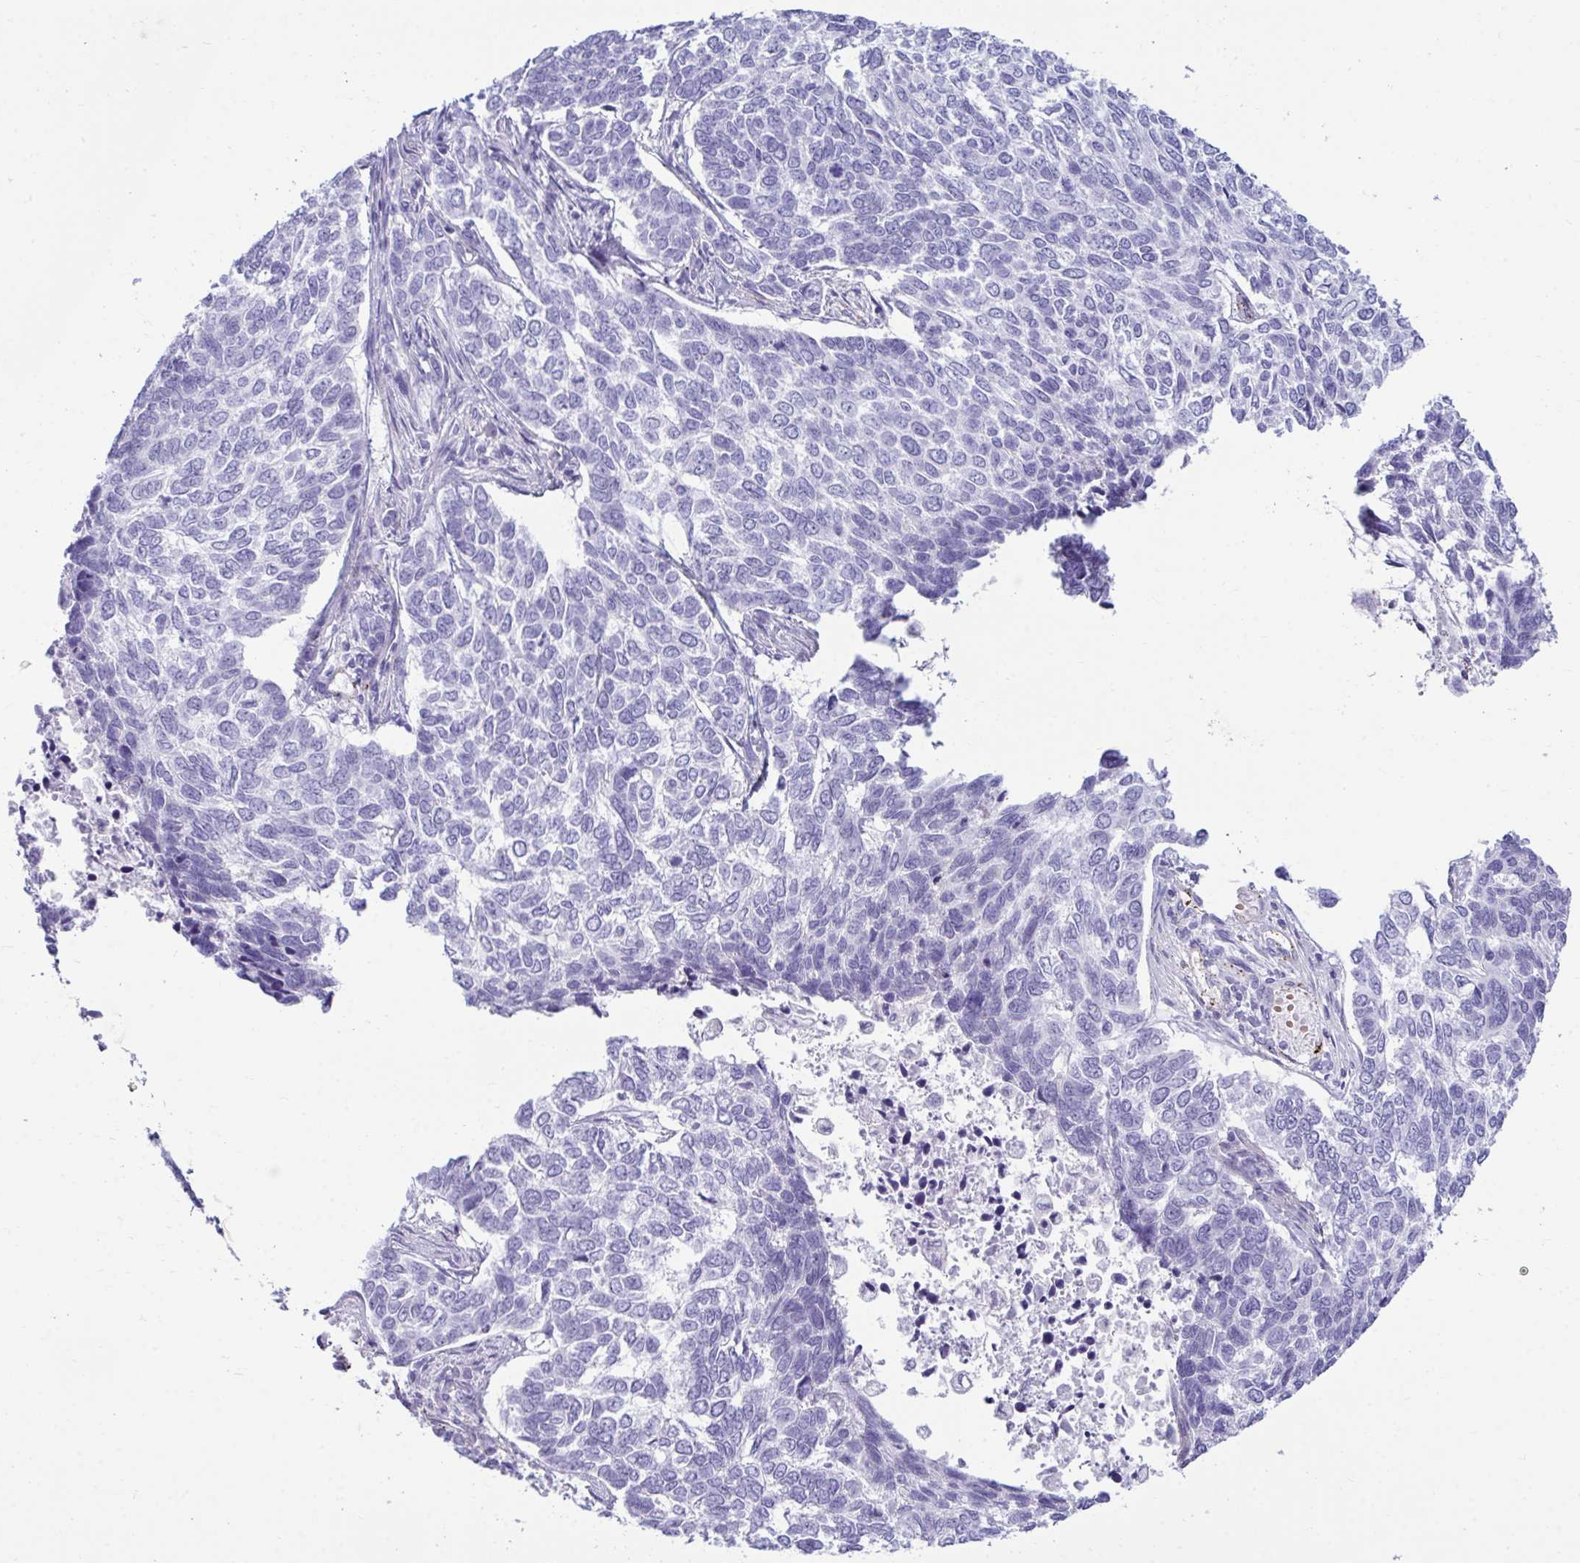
{"staining": {"intensity": "negative", "quantity": "none", "location": "none"}, "tissue": "skin cancer", "cell_type": "Tumor cells", "image_type": "cancer", "snomed": [{"axis": "morphology", "description": "Basal cell carcinoma"}, {"axis": "topography", "description": "Skin"}], "caption": "Image shows no significant protein positivity in tumor cells of basal cell carcinoma (skin). (Immunohistochemistry (ihc), brightfield microscopy, high magnification).", "gene": "UBL3", "patient": {"sex": "female", "age": 65}}